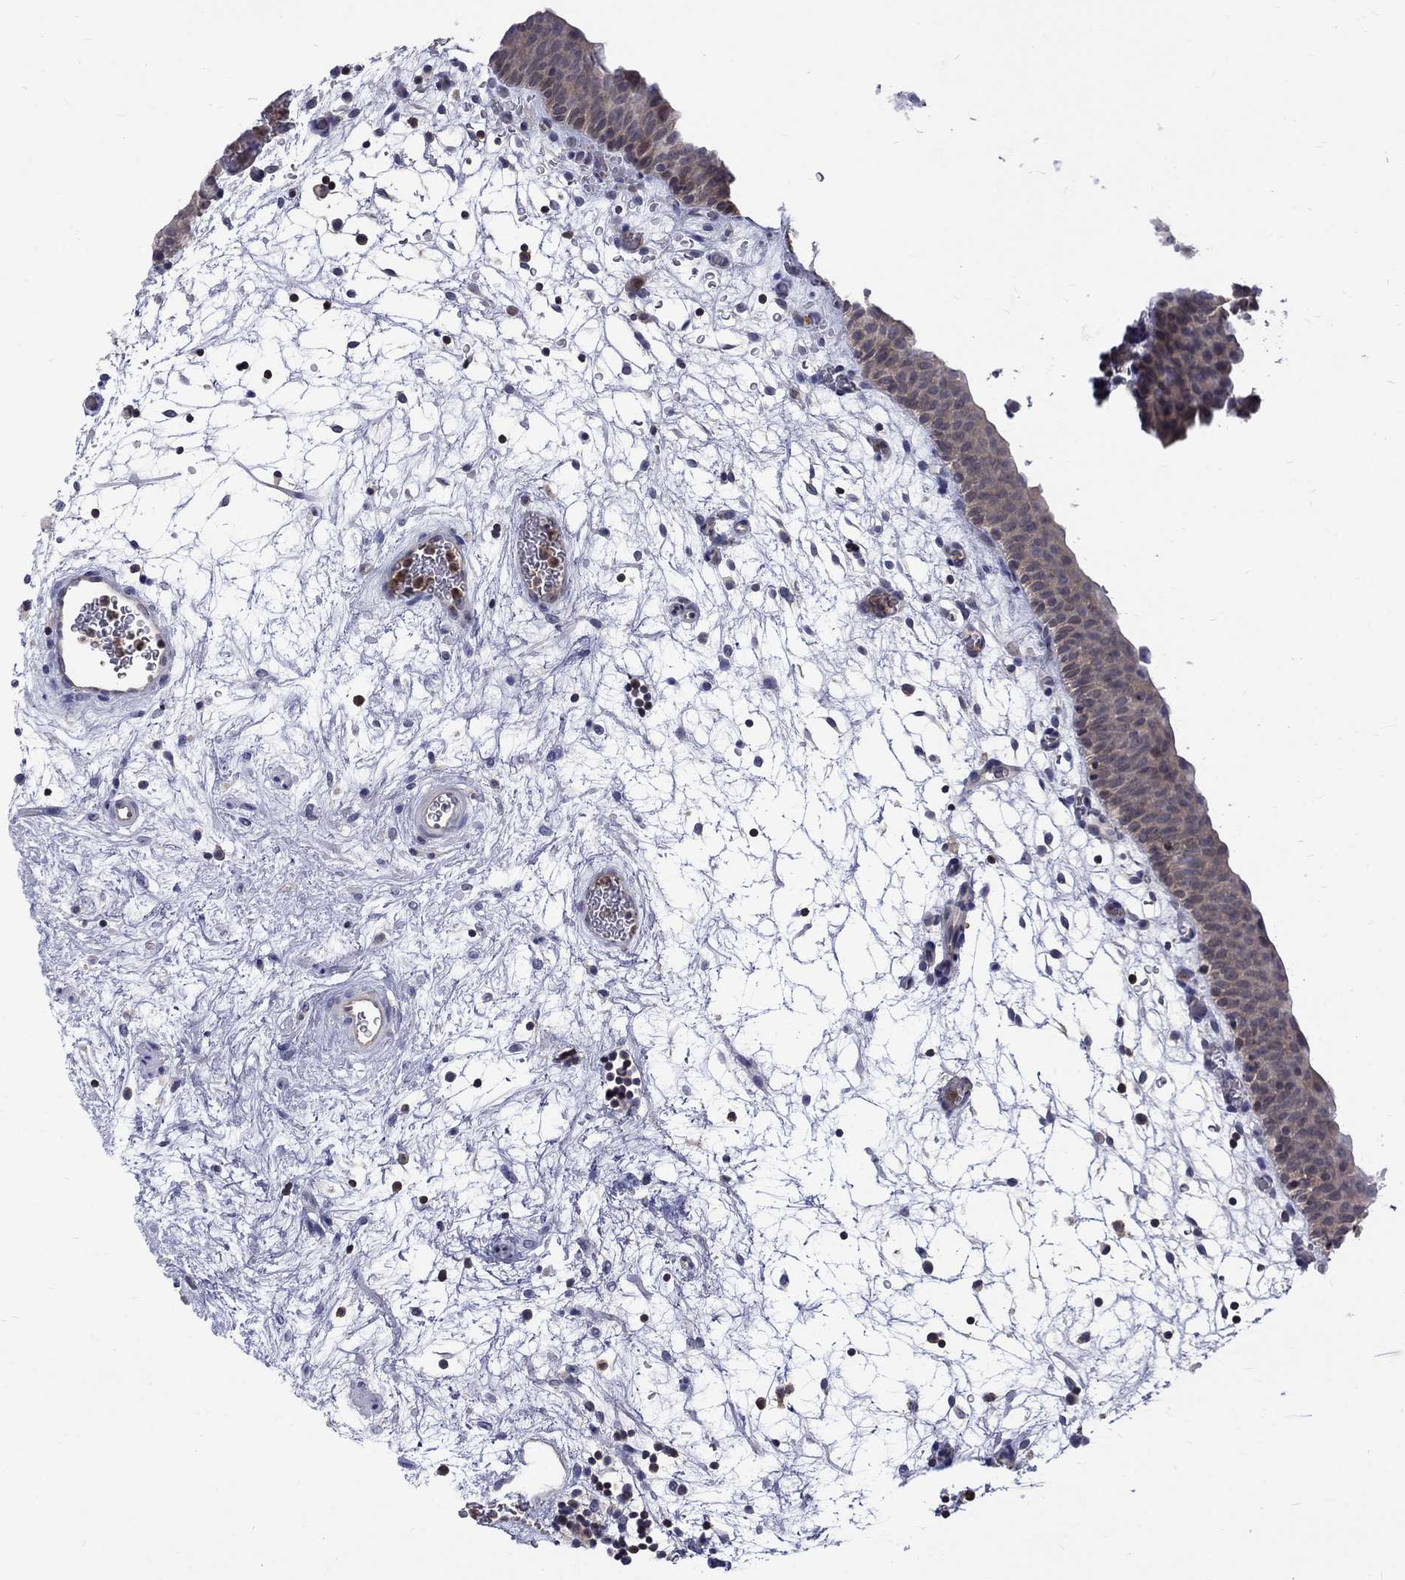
{"staining": {"intensity": "negative", "quantity": "none", "location": "none"}, "tissue": "urinary bladder", "cell_type": "Urothelial cells", "image_type": "normal", "snomed": [{"axis": "morphology", "description": "Normal tissue, NOS"}, {"axis": "topography", "description": "Urinary bladder"}], "caption": "DAB (3,3'-diaminobenzidine) immunohistochemical staining of benign human urinary bladder displays no significant expression in urothelial cells. (Immunohistochemistry (ihc), brightfield microscopy, high magnification).", "gene": "HKDC1", "patient": {"sex": "male", "age": 37}}